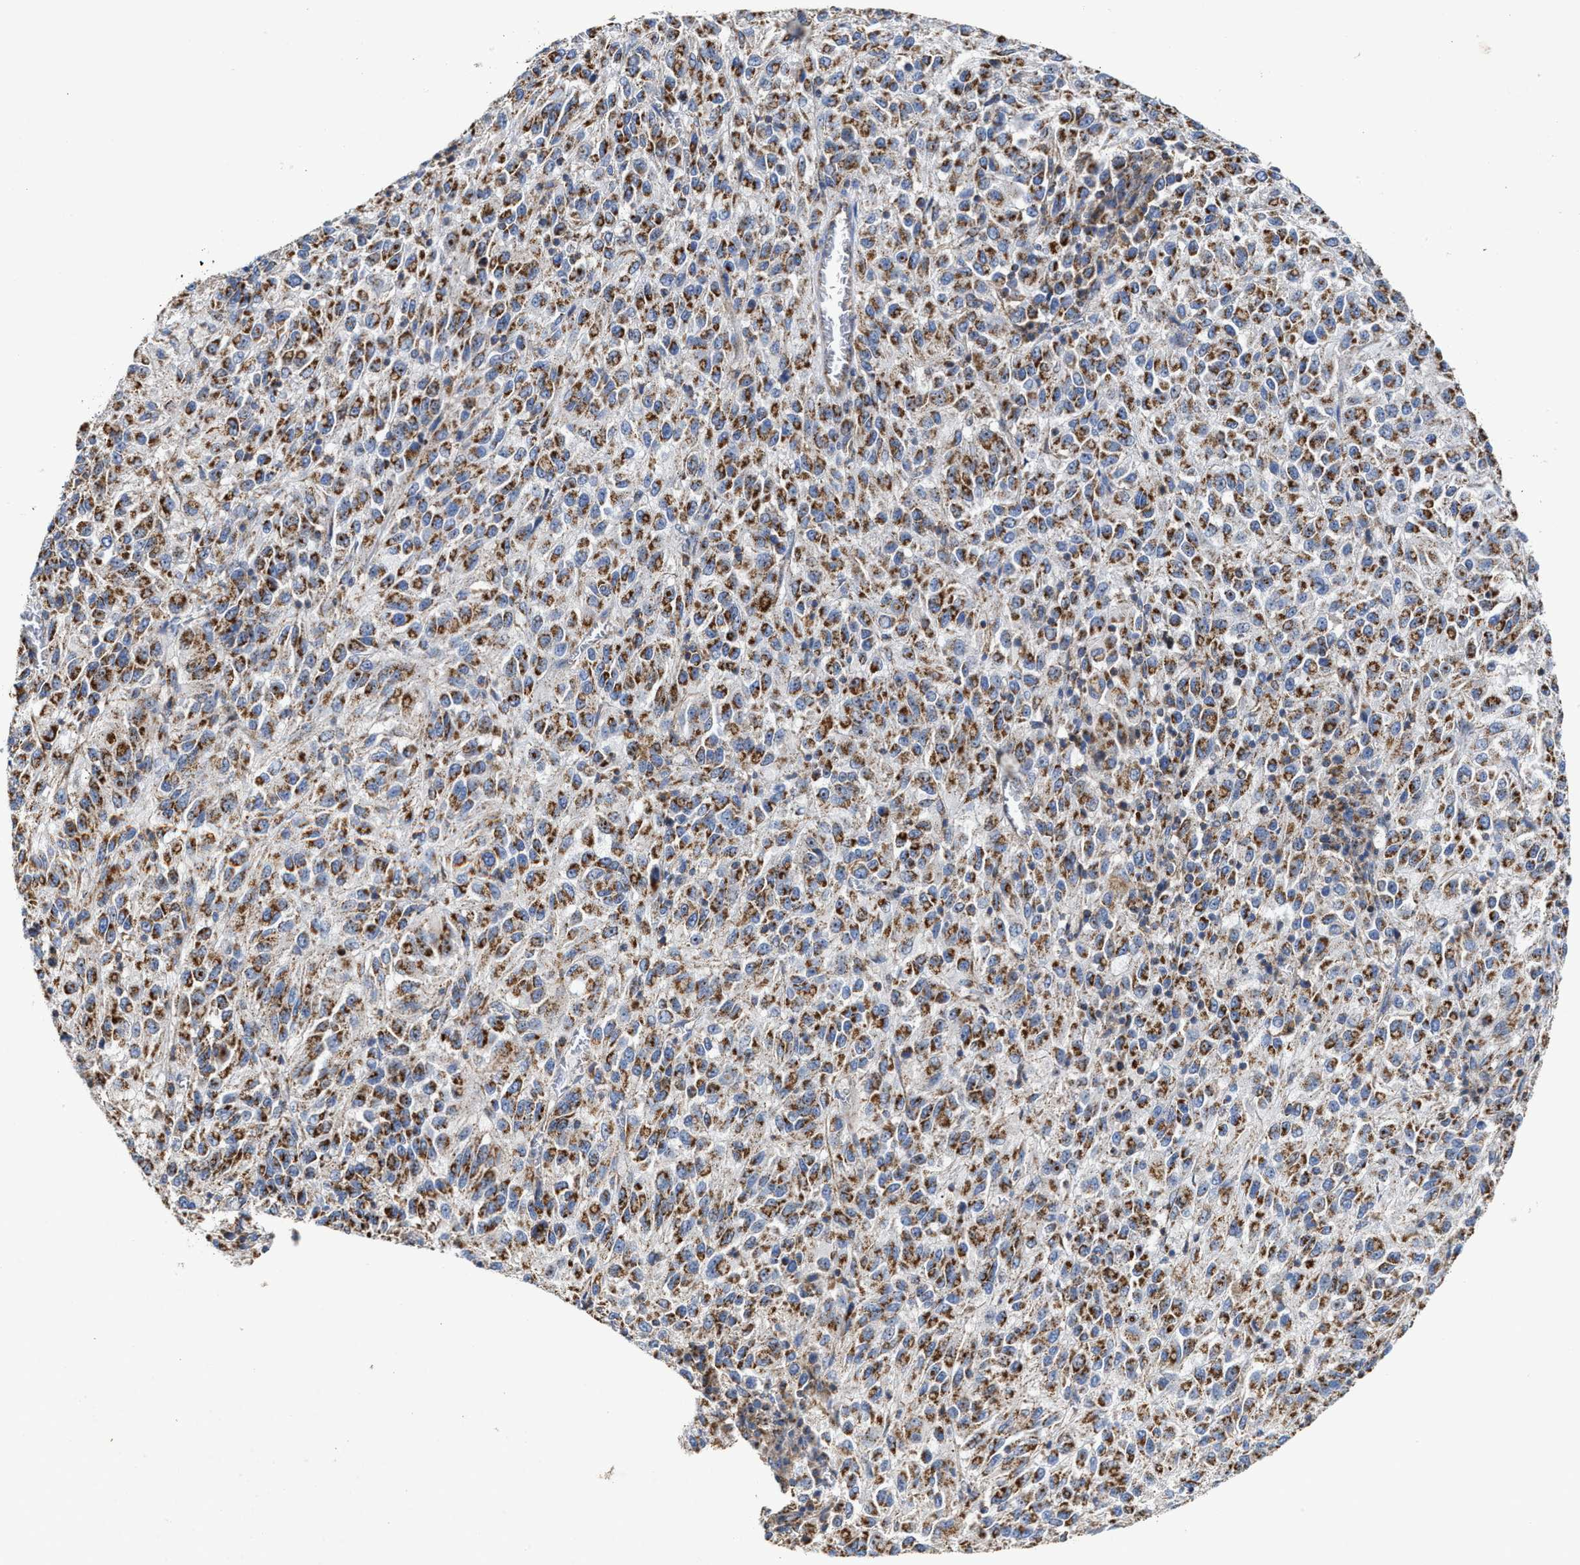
{"staining": {"intensity": "moderate", "quantity": ">75%", "location": "cytoplasmic/membranous"}, "tissue": "melanoma", "cell_type": "Tumor cells", "image_type": "cancer", "snomed": [{"axis": "morphology", "description": "Malignant melanoma, Metastatic site"}, {"axis": "topography", "description": "Lung"}], "caption": "A medium amount of moderate cytoplasmic/membranous positivity is appreciated in approximately >75% of tumor cells in melanoma tissue.", "gene": "MECR", "patient": {"sex": "male", "age": 64}}